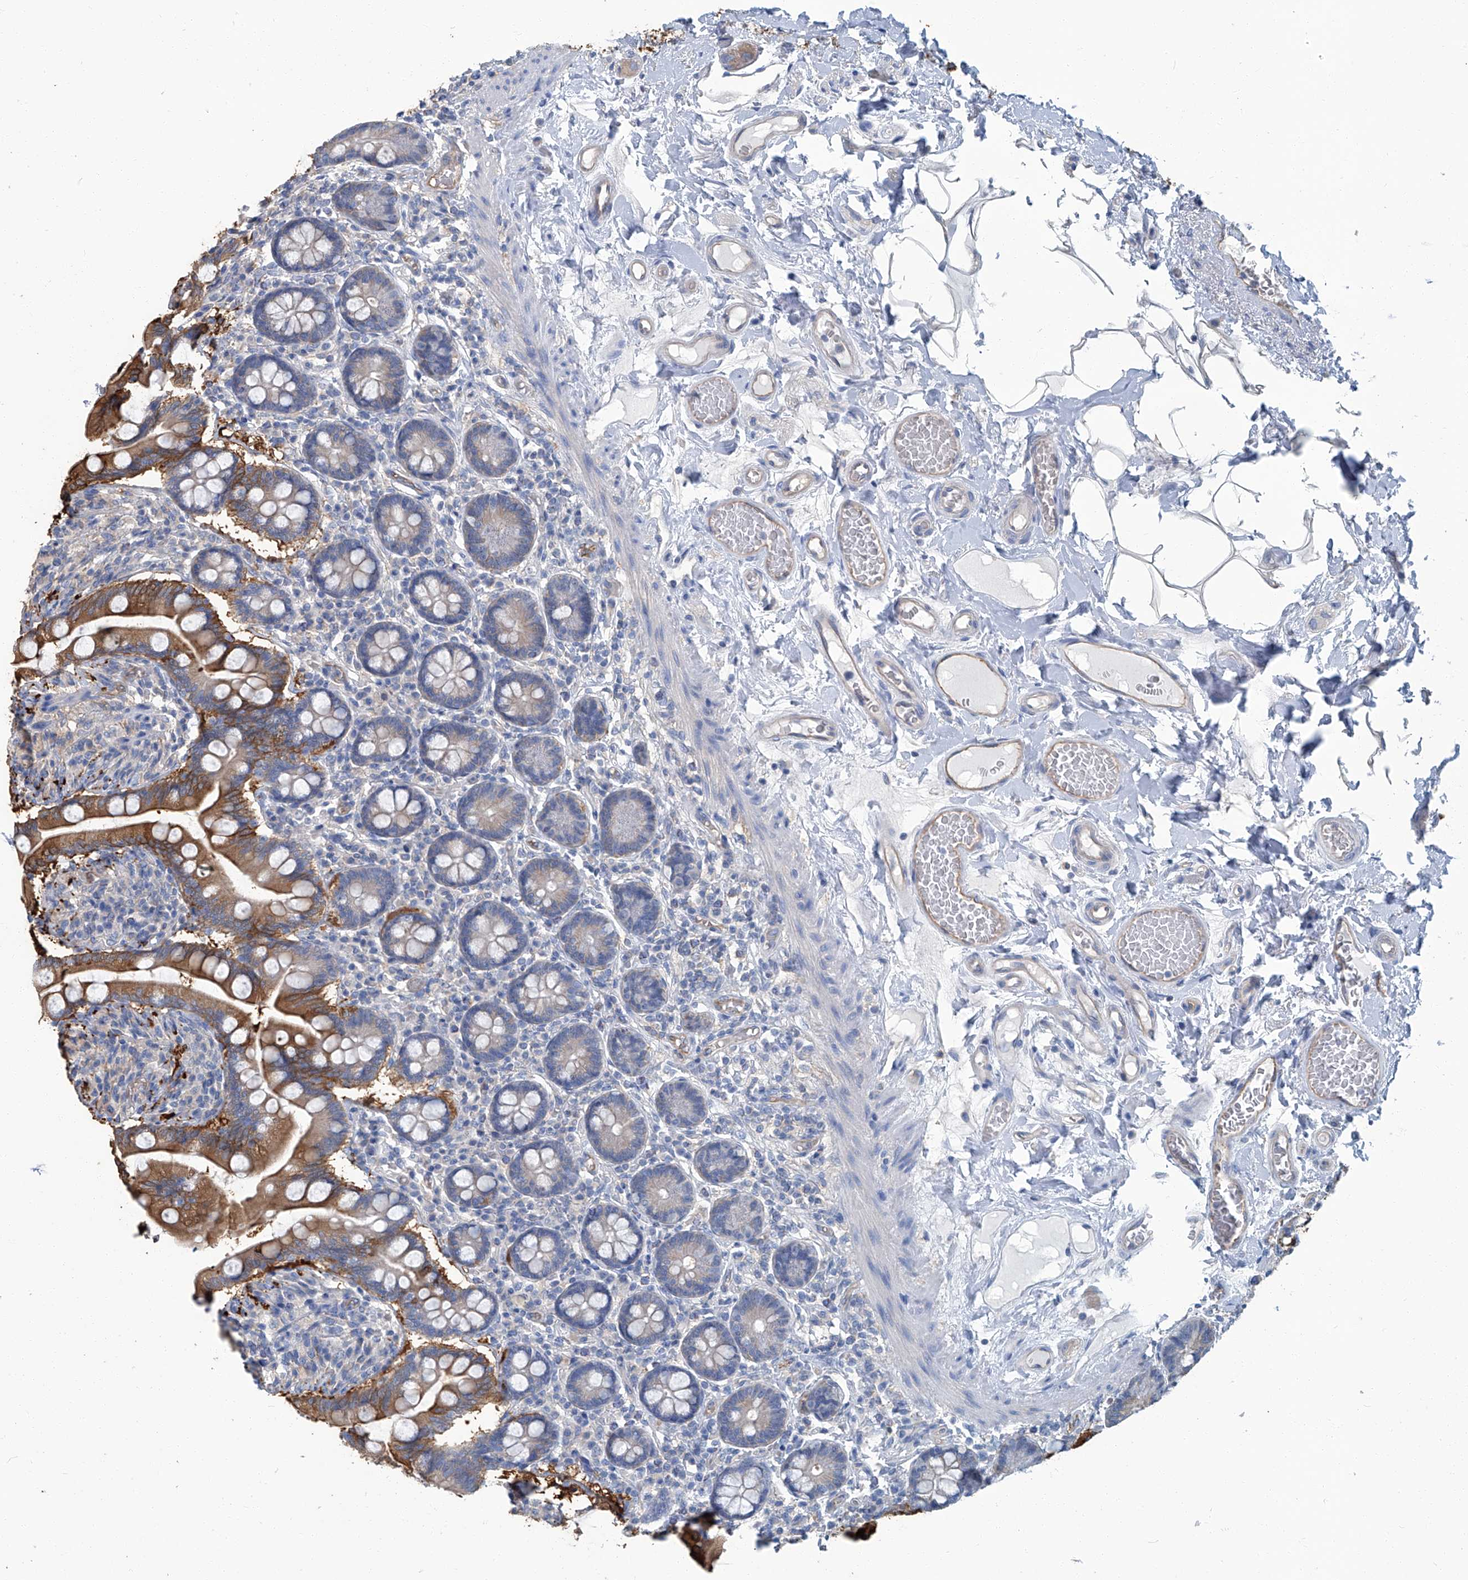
{"staining": {"intensity": "moderate", "quantity": "25%-75%", "location": "cytoplasmic/membranous"}, "tissue": "small intestine", "cell_type": "Glandular cells", "image_type": "normal", "snomed": [{"axis": "morphology", "description": "Normal tissue, NOS"}, {"axis": "topography", "description": "Small intestine"}], "caption": "Brown immunohistochemical staining in benign small intestine exhibits moderate cytoplasmic/membranous expression in about 25%-75% of glandular cells.", "gene": "PFKL", "patient": {"sex": "female", "age": 64}}